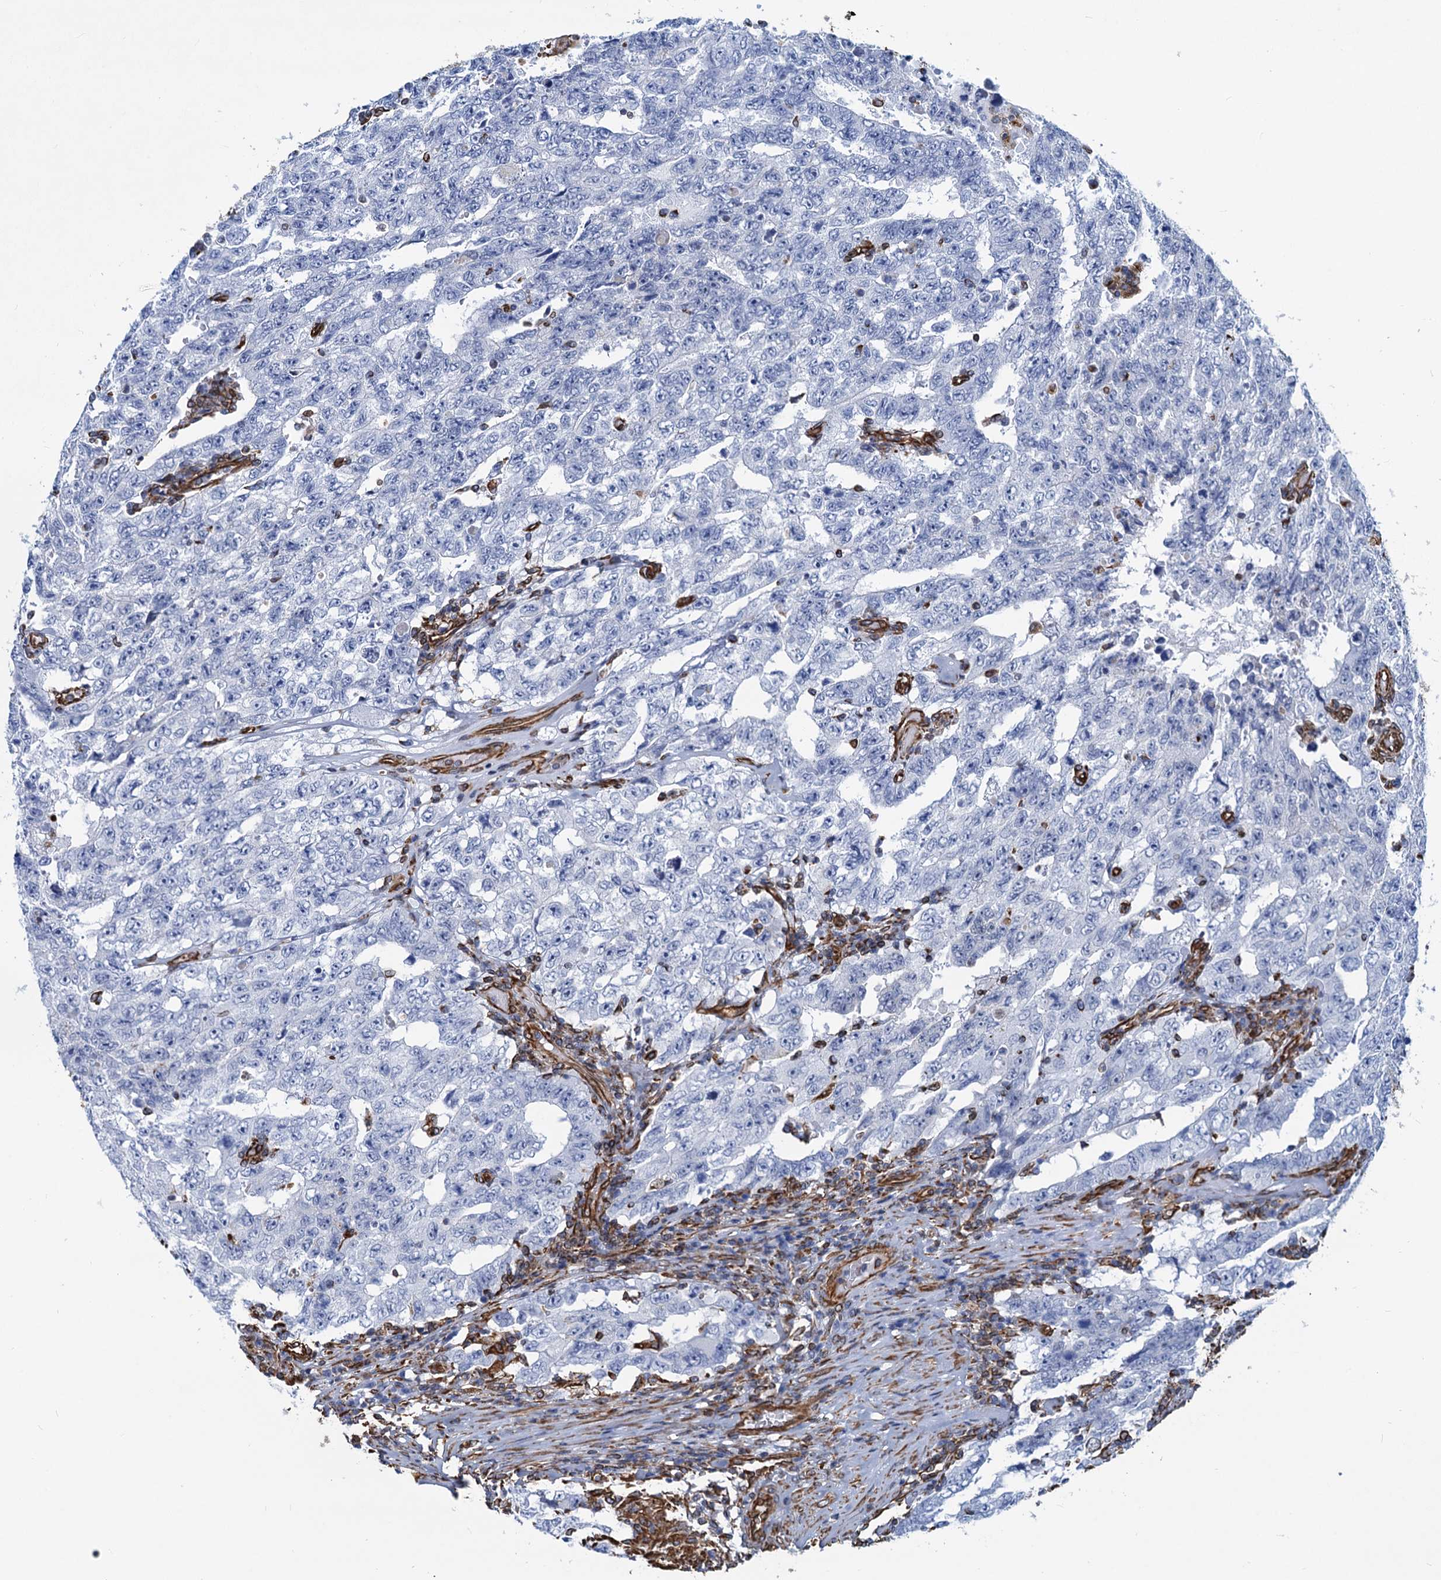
{"staining": {"intensity": "negative", "quantity": "none", "location": "none"}, "tissue": "testis cancer", "cell_type": "Tumor cells", "image_type": "cancer", "snomed": [{"axis": "morphology", "description": "Carcinoma, Embryonal, NOS"}, {"axis": "topography", "description": "Testis"}], "caption": "Immunohistochemistry (IHC) of embryonal carcinoma (testis) exhibits no expression in tumor cells.", "gene": "PGM2", "patient": {"sex": "male", "age": 26}}